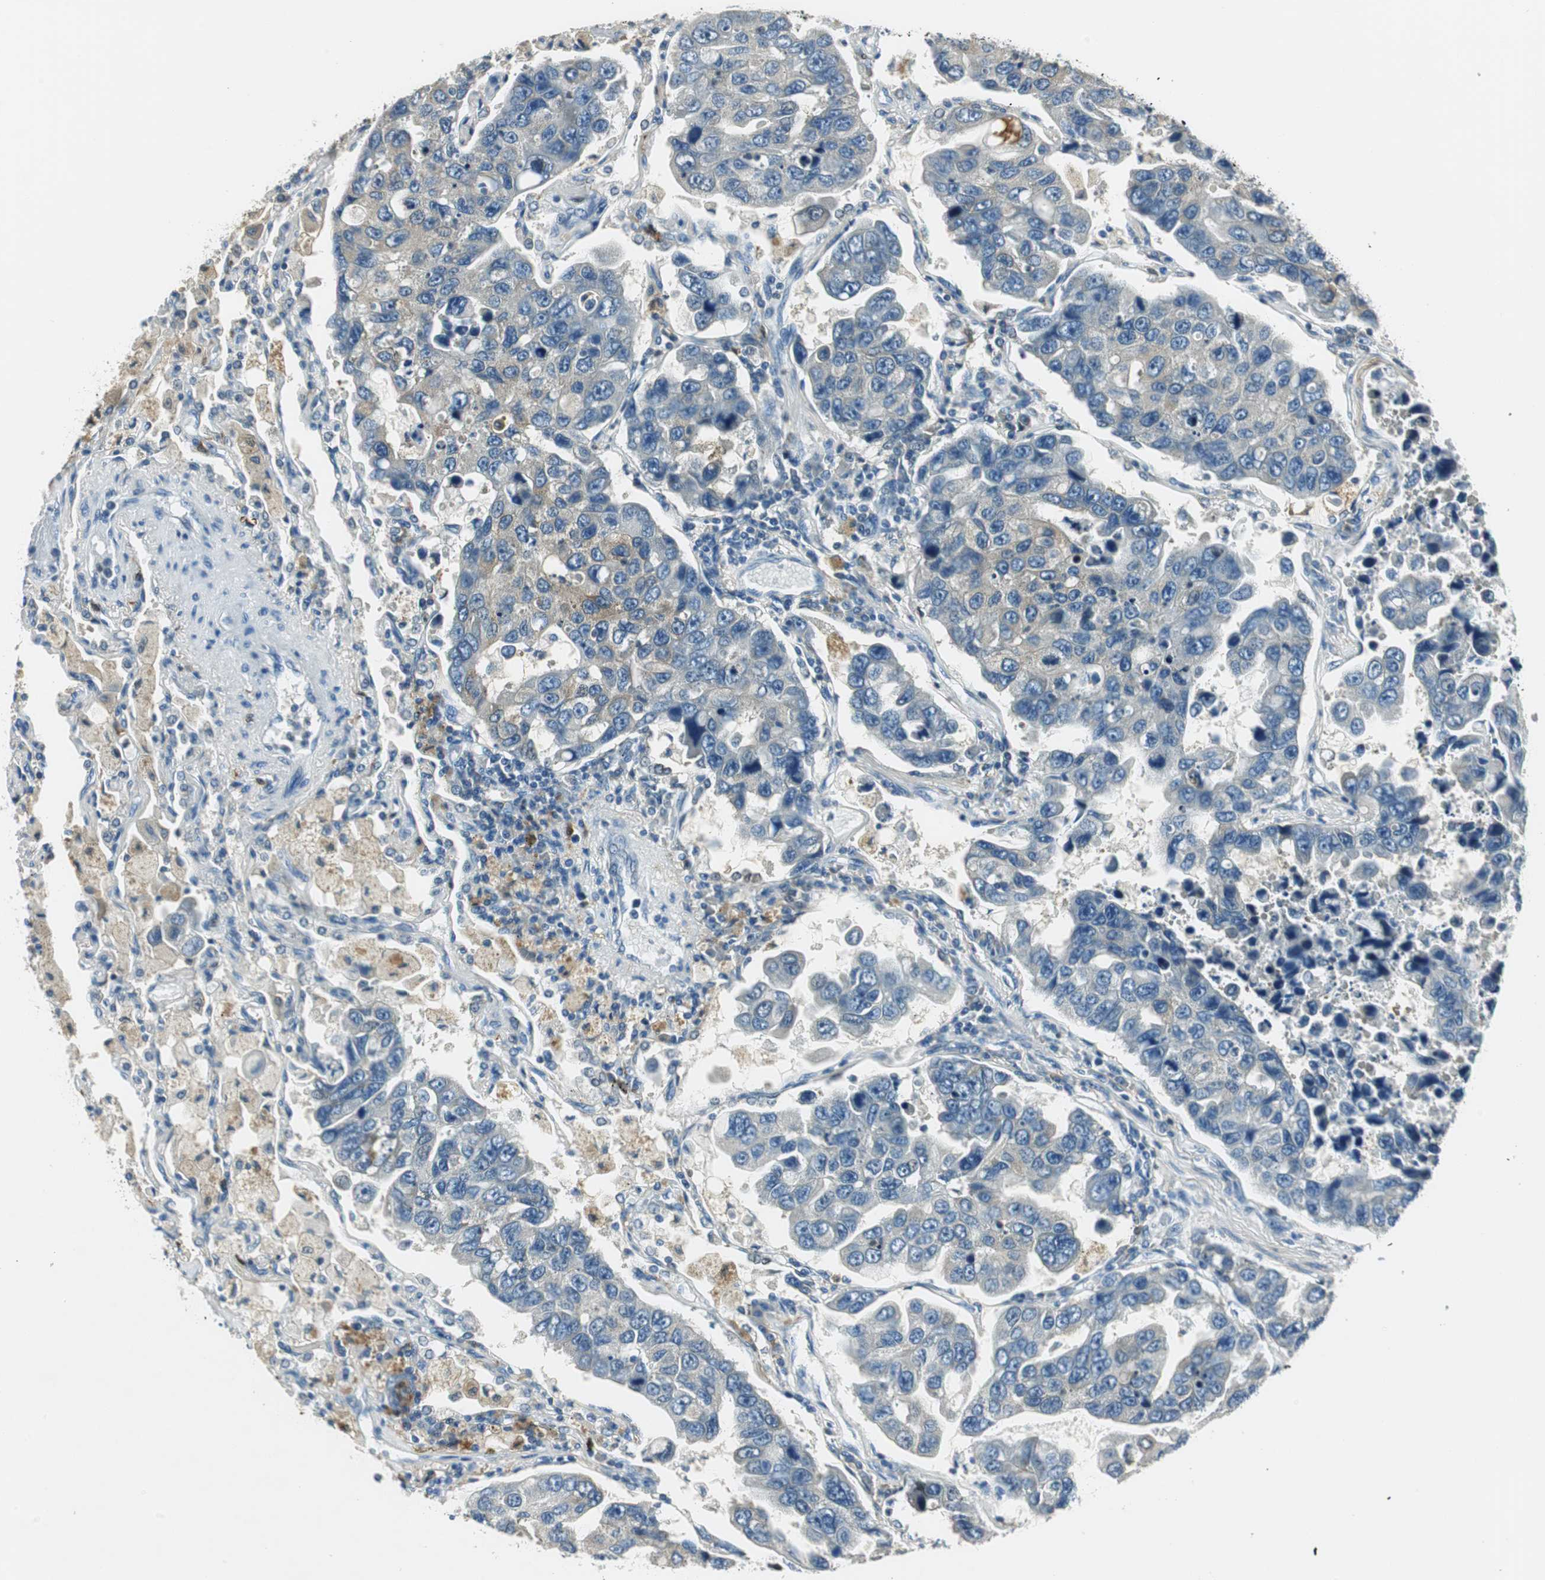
{"staining": {"intensity": "weak", "quantity": "<25%", "location": "cytoplasmic/membranous"}, "tissue": "lung cancer", "cell_type": "Tumor cells", "image_type": "cancer", "snomed": [{"axis": "morphology", "description": "Adenocarcinoma, NOS"}, {"axis": "topography", "description": "Lung"}], "caption": "High magnification brightfield microscopy of lung cancer (adenocarcinoma) stained with DAB (brown) and counterstained with hematoxylin (blue): tumor cells show no significant staining. Nuclei are stained in blue.", "gene": "ME1", "patient": {"sex": "male", "age": 64}}